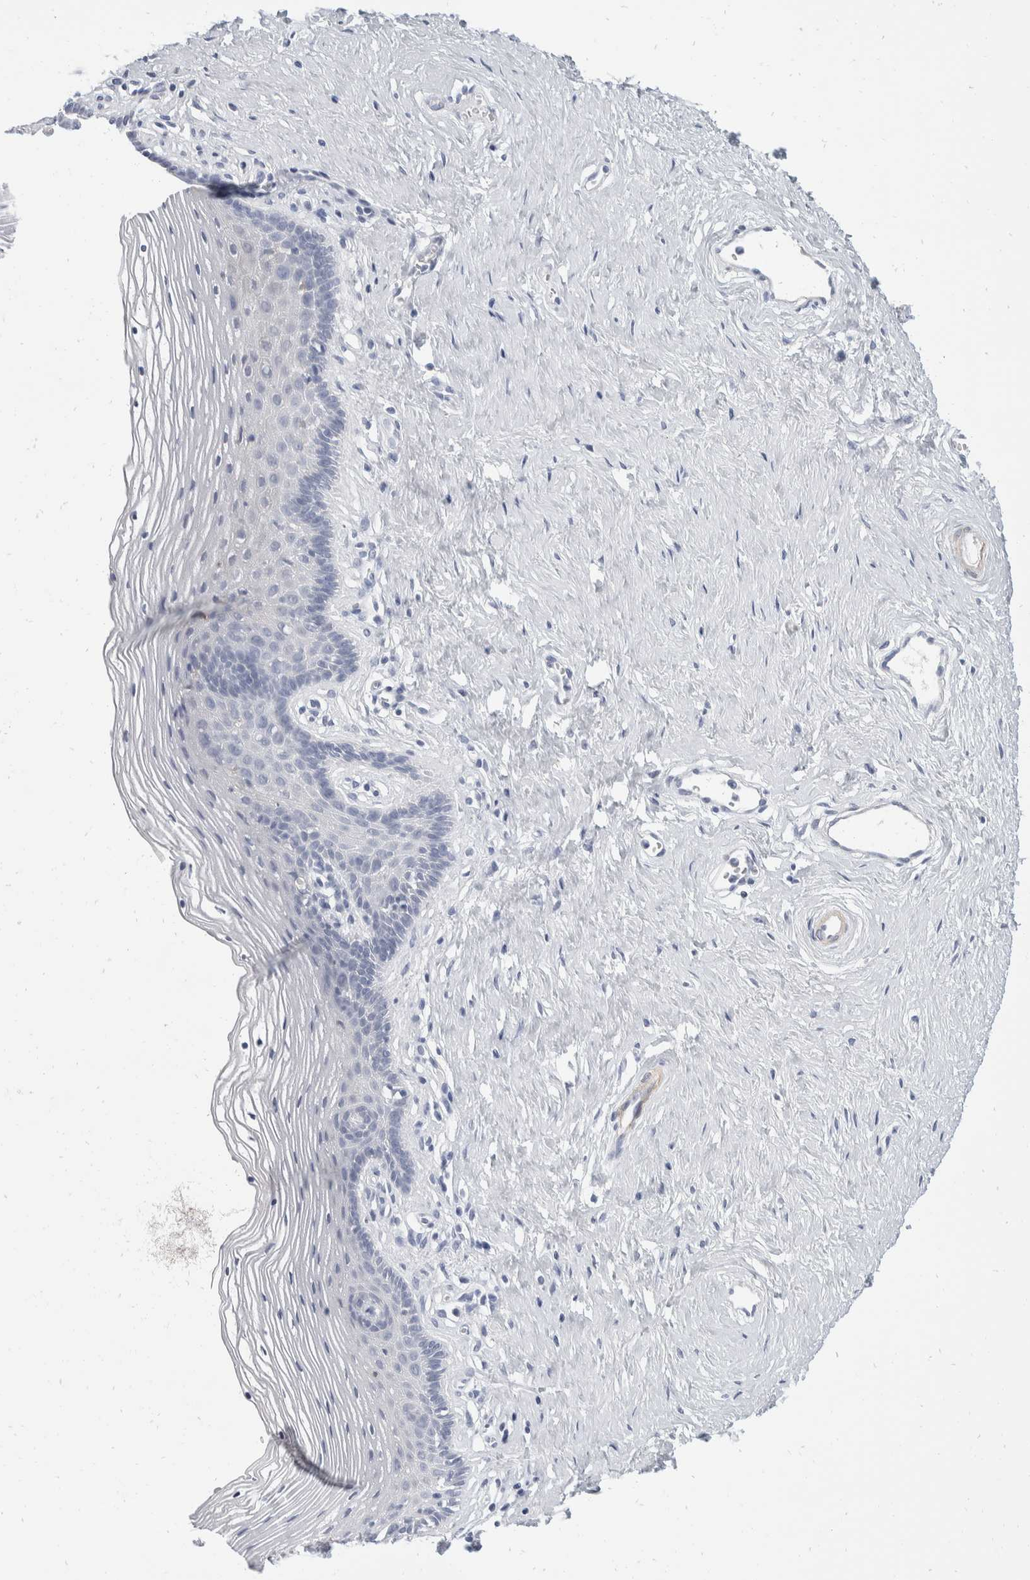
{"staining": {"intensity": "negative", "quantity": "none", "location": "none"}, "tissue": "vagina", "cell_type": "Squamous epithelial cells", "image_type": "normal", "snomed": [{"axis": "morphology", "description": "Normal tissue, NOS"}, {"axis": "topography", "description": "Vagina"}], "caption": "The photomicrograph demonstrates no staining of squamous epithelial cells in unremarkable vagina. The staining is performed using DAB brown chromogen with nuclei counter-stained in using hematoxylin.", "gene": "CATSPERD", "patient": {"sex": "female", "age": 32}}